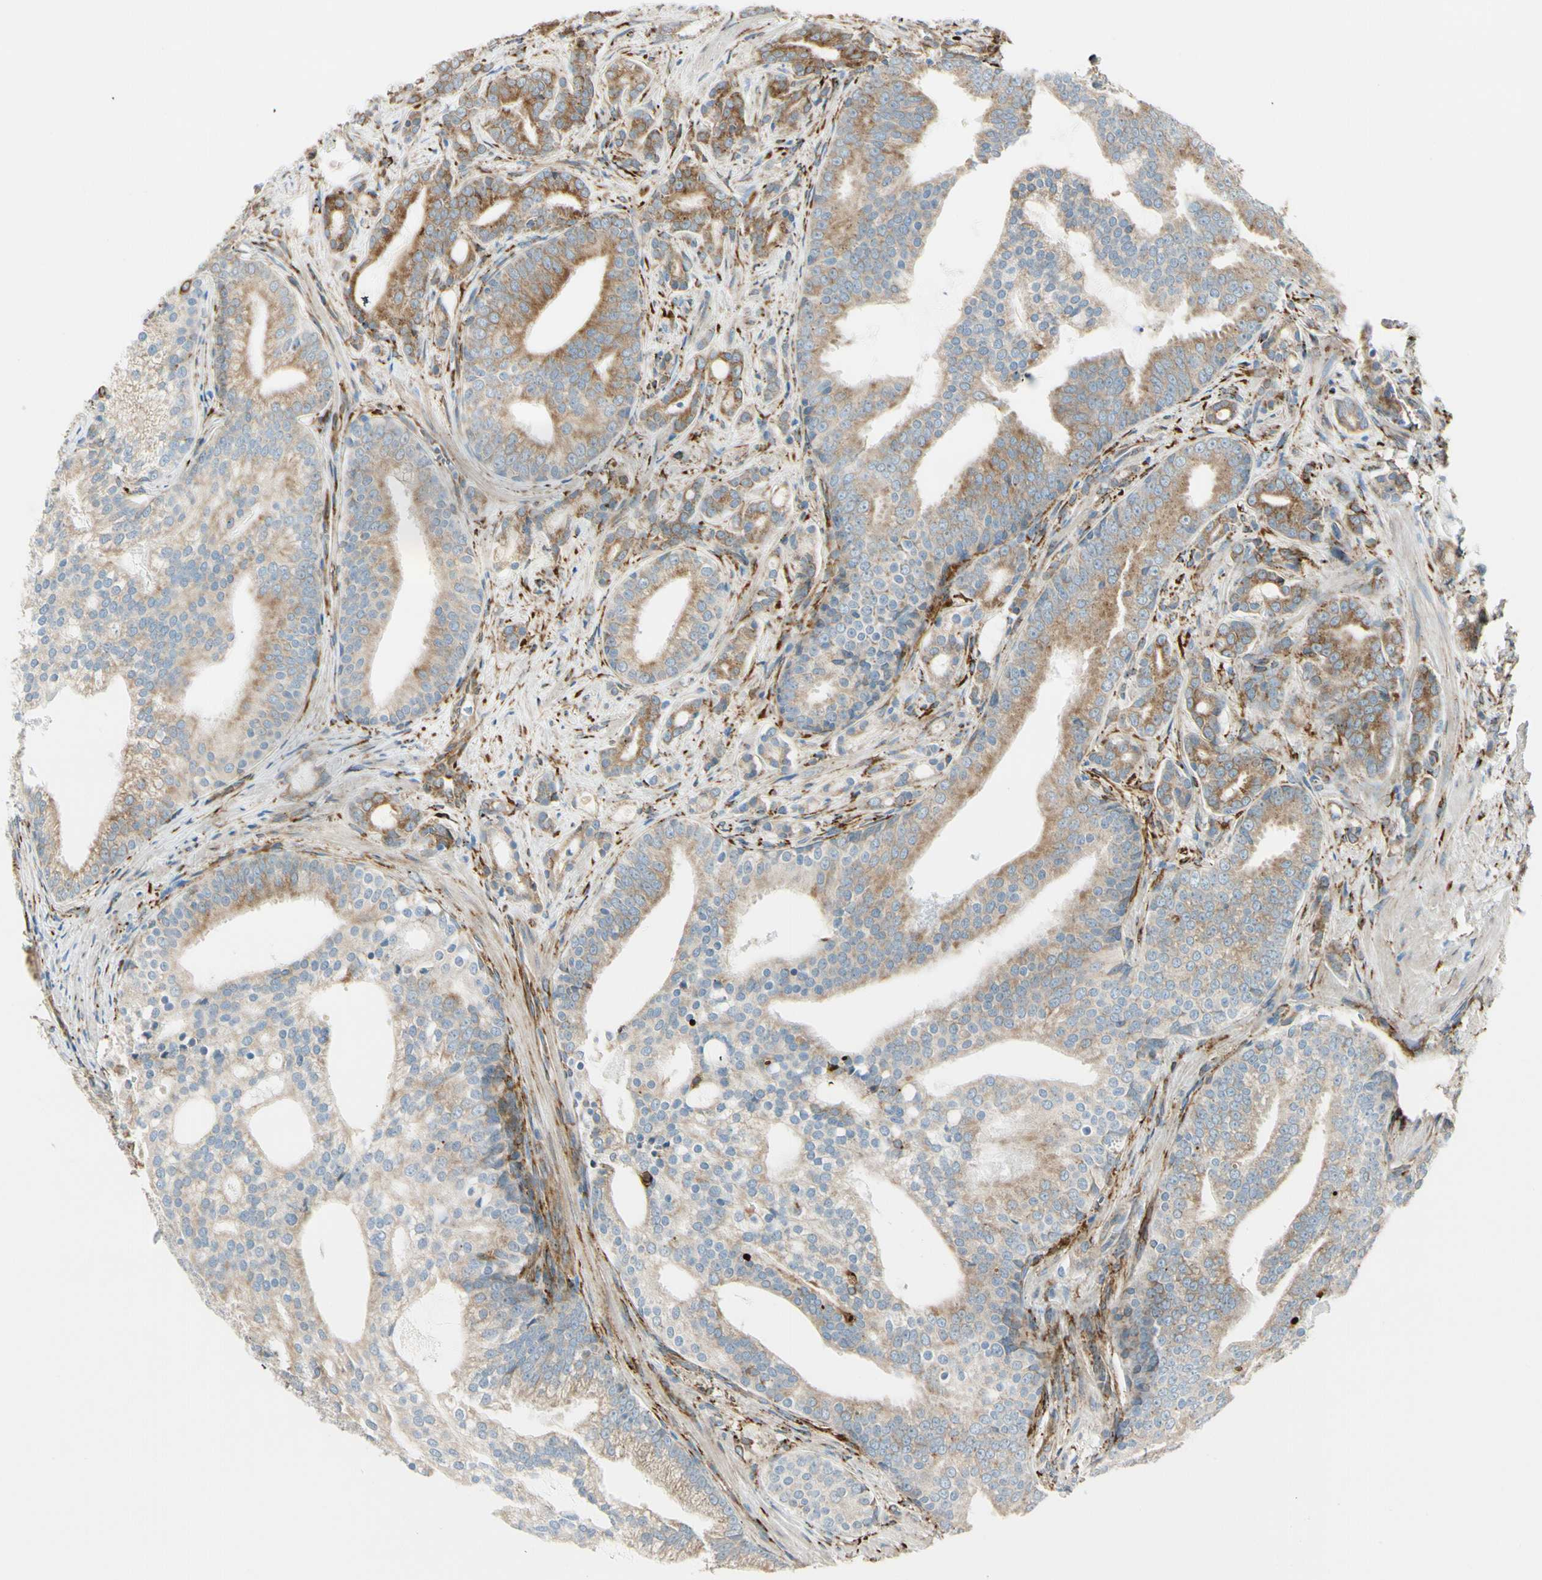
{"staining": {"intensity": "moderate", "quantity": ">75%", "location": "cytoplasmic/membranous"}, "tissue": "prostate cancer", "cell_type": "Tumor cells", "image_type": "cancer", "snomed": [{"axis": "morphology", "description": "Adenocarcinoma, Low grade"}, {"axis": "topography", "description": "Prostate"}], "caption": "Prostate low-grade adenocarcinoma was stained to show a protein in brown. There is medium levels of moderate cytoplasmic/membranous staining in approximately >75% of tumor cells. The staining is performed using DAB brown chromogen to label protein expression. The nuclei are counter-stained blue using hematoxylin.", "gene": "FKBP7", "patient": {"sex": "male", "age": 58}}